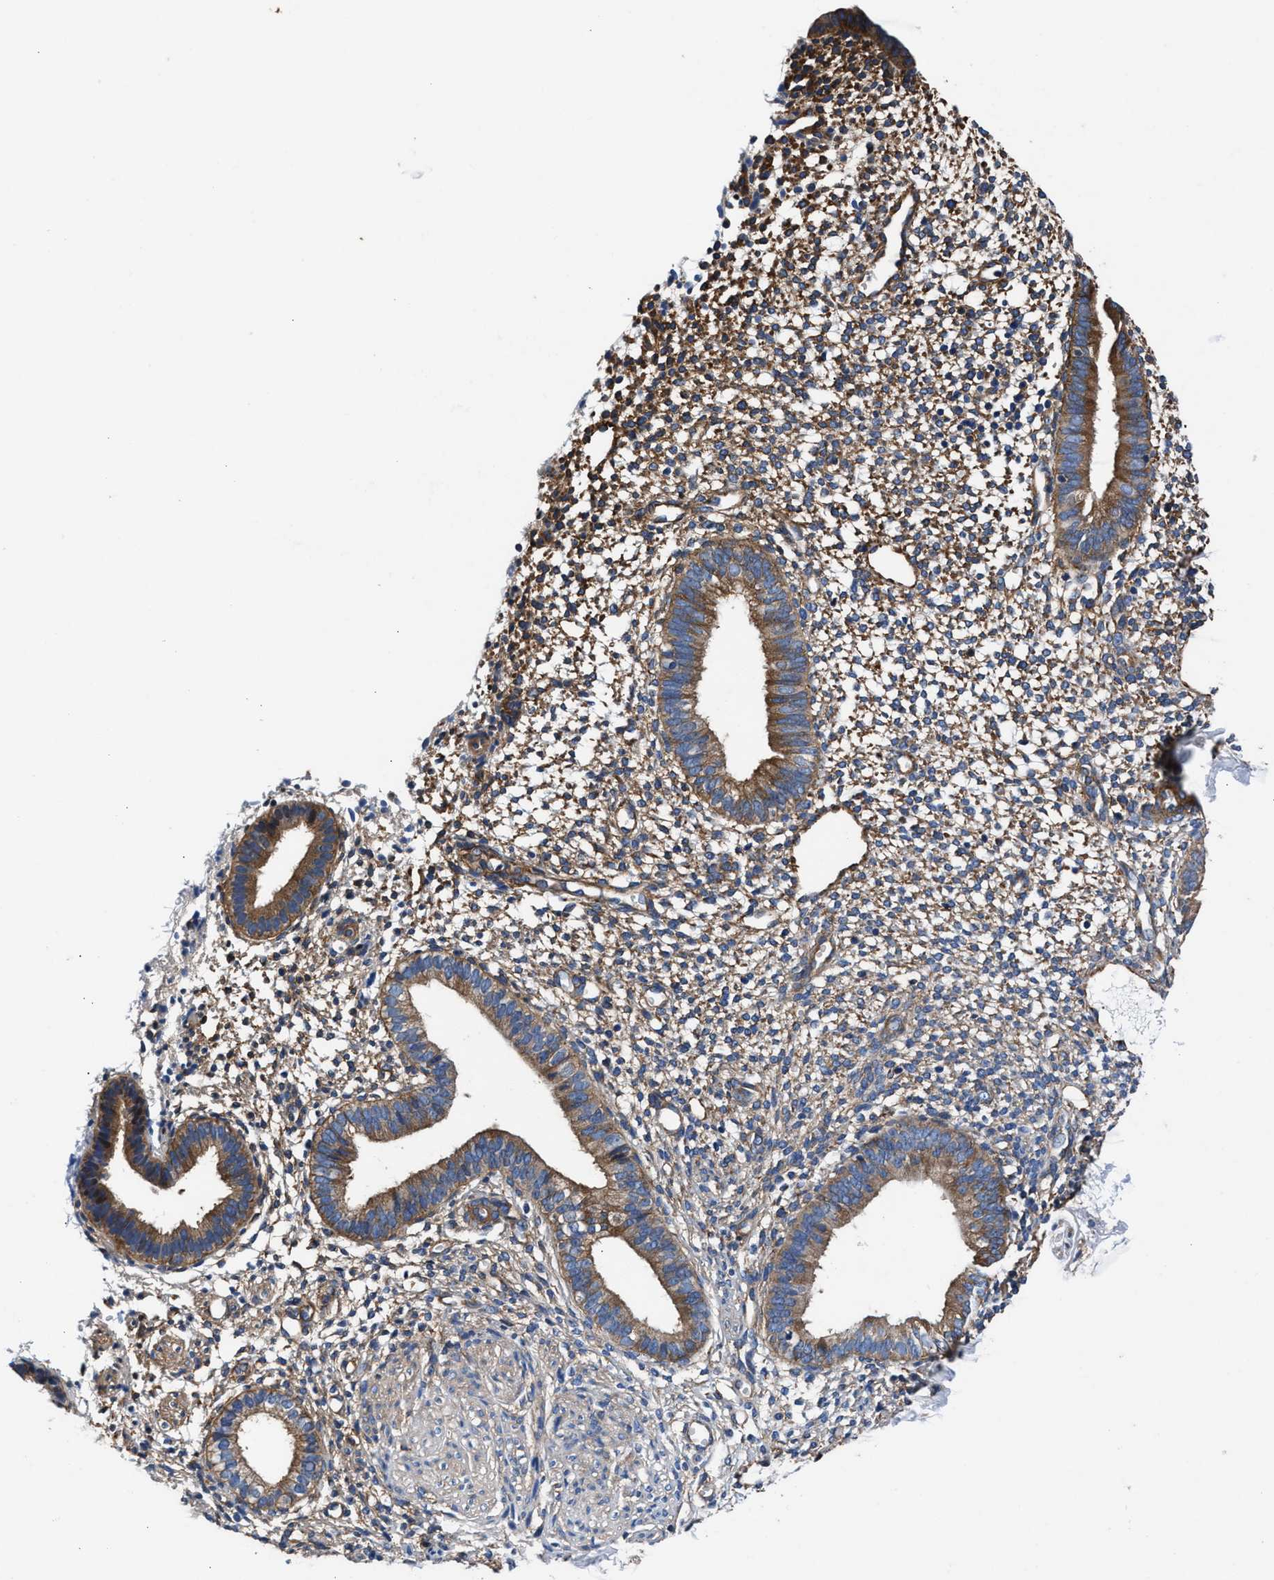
{"staining": {"intensity": "moderate", "quantity": "<25%", "location": "cytoplasmic/membranous"}, "tissue": "endometrium", "cell_type": "Cells in endometrial stroma", "image_type": "normal", "snomed": [{"axis": "morphology", "description": "Normal tissue, NOS"}, {"axis": "topography", "description": "Endometrium"}], "caption": "Endometrium stained for a protein shows moderate cytoplasmic/membranous positivity in cells in endometrial stroma.", "gene": "SH3GL1", "patient": {"sex": "female", "age": 46}}